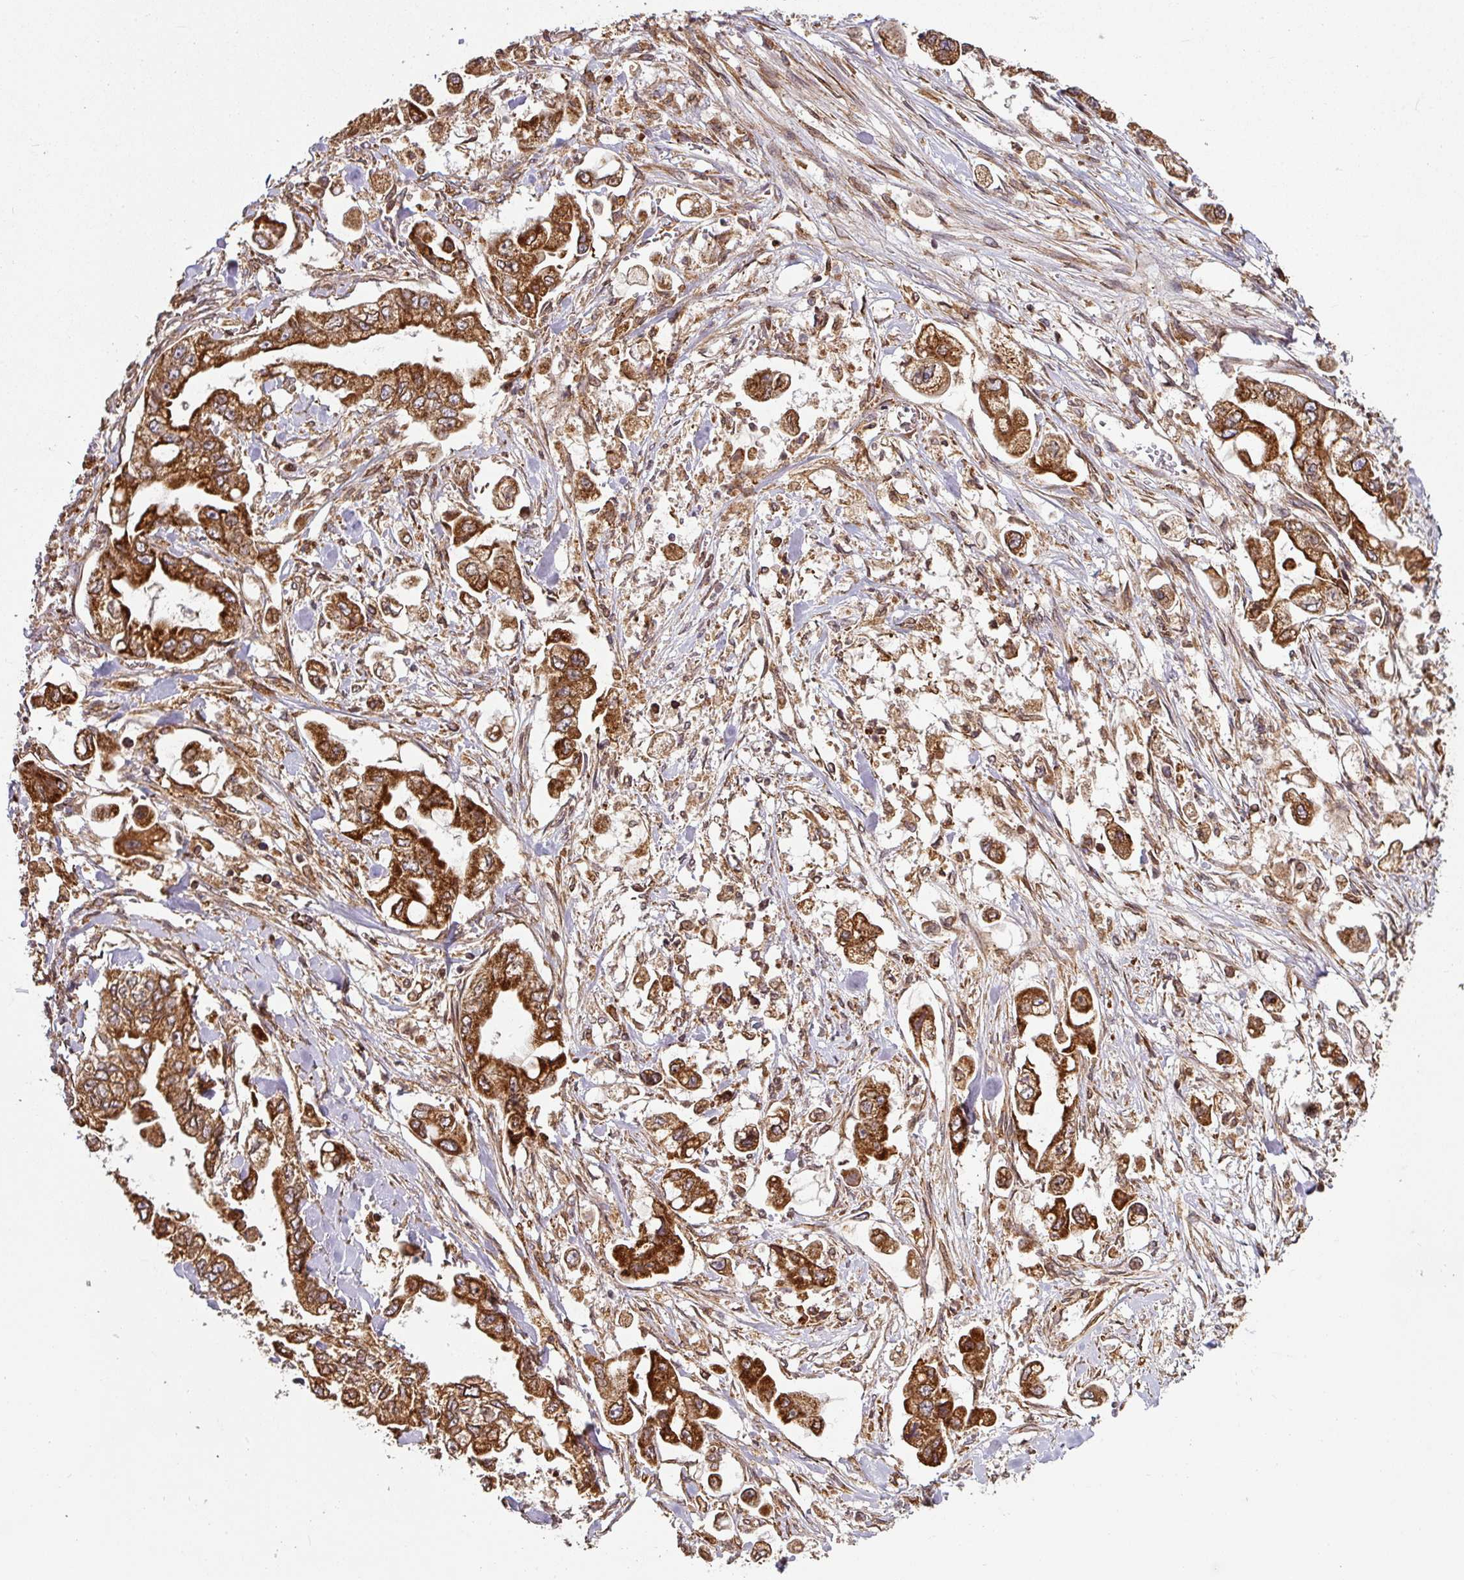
{"staining": {"intensity": "strong", "quantity": ">75%", "location": "cytoplasmic/membranous"}, "tissue": "stomach cancer", "cell_type": "Tumor cells", "image_type": "cancer", "snomed": [{"axis": "morphology", "description": "Adenocarcinoma, NOS"}, {"axis": "topography", "description": "Stomach"}], "caption": "Stomach cancer was stained to show a protein in brown. There is high levels of strong cytoplasmic/membranous positivity in about >75% of tumor cells.", "gene": "TRAP1", "patient": {"sex": "male", "age": 62}}